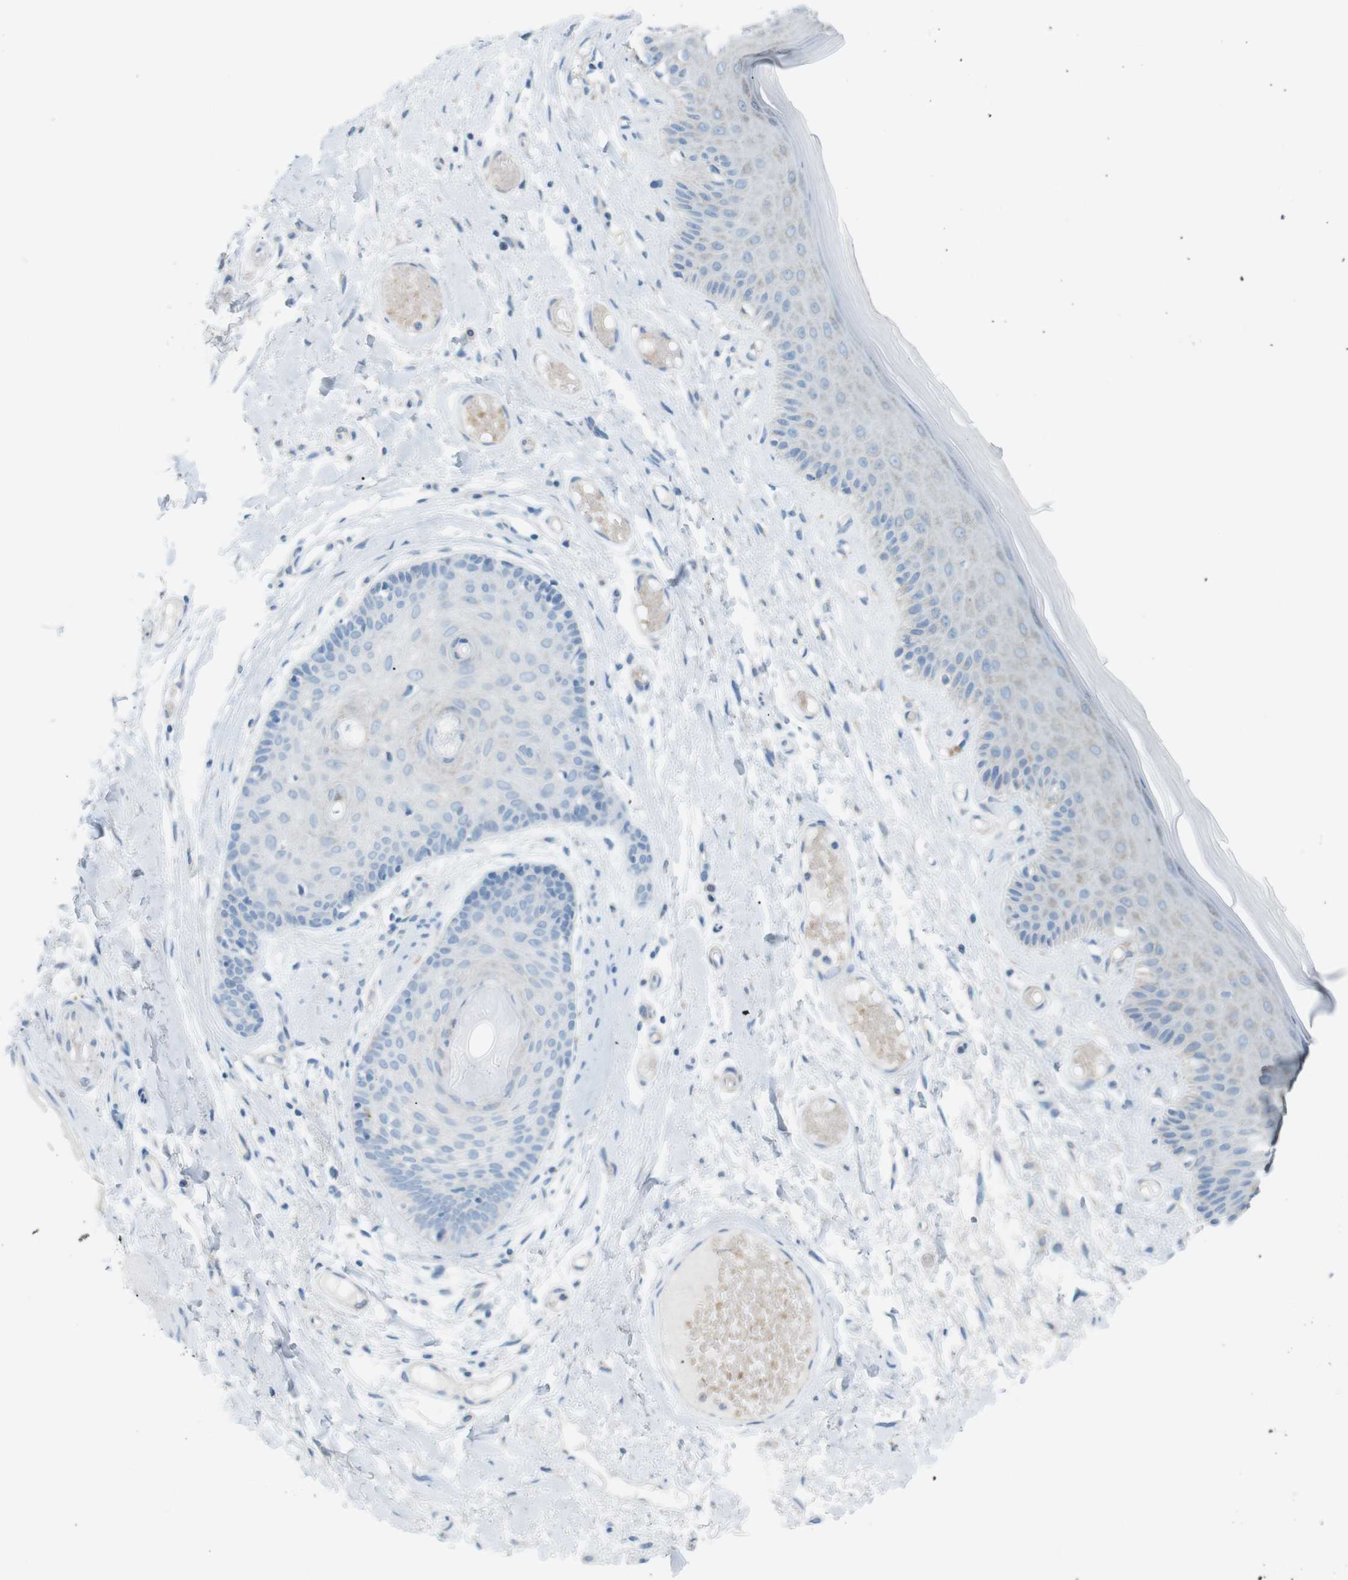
{"staining": {"intensity": "weak", "quantity": "<25%", "location": "cytoplasmic/membranous"}, "tissue": "skin", "cell_type": "Epidermal cells", "image_type": "normal", "snomed": [{"axis": "morphology", "description": "Normal tissue, NOS"}, {"axis": "topography", "description": "Vulva"}], "caption": "Immunohistochemistry (IHC) of benign skin demonstrates no expression in epidermal cells.", "gene": "VAMP1", "patient": {"sex": "female", "age": 73}}